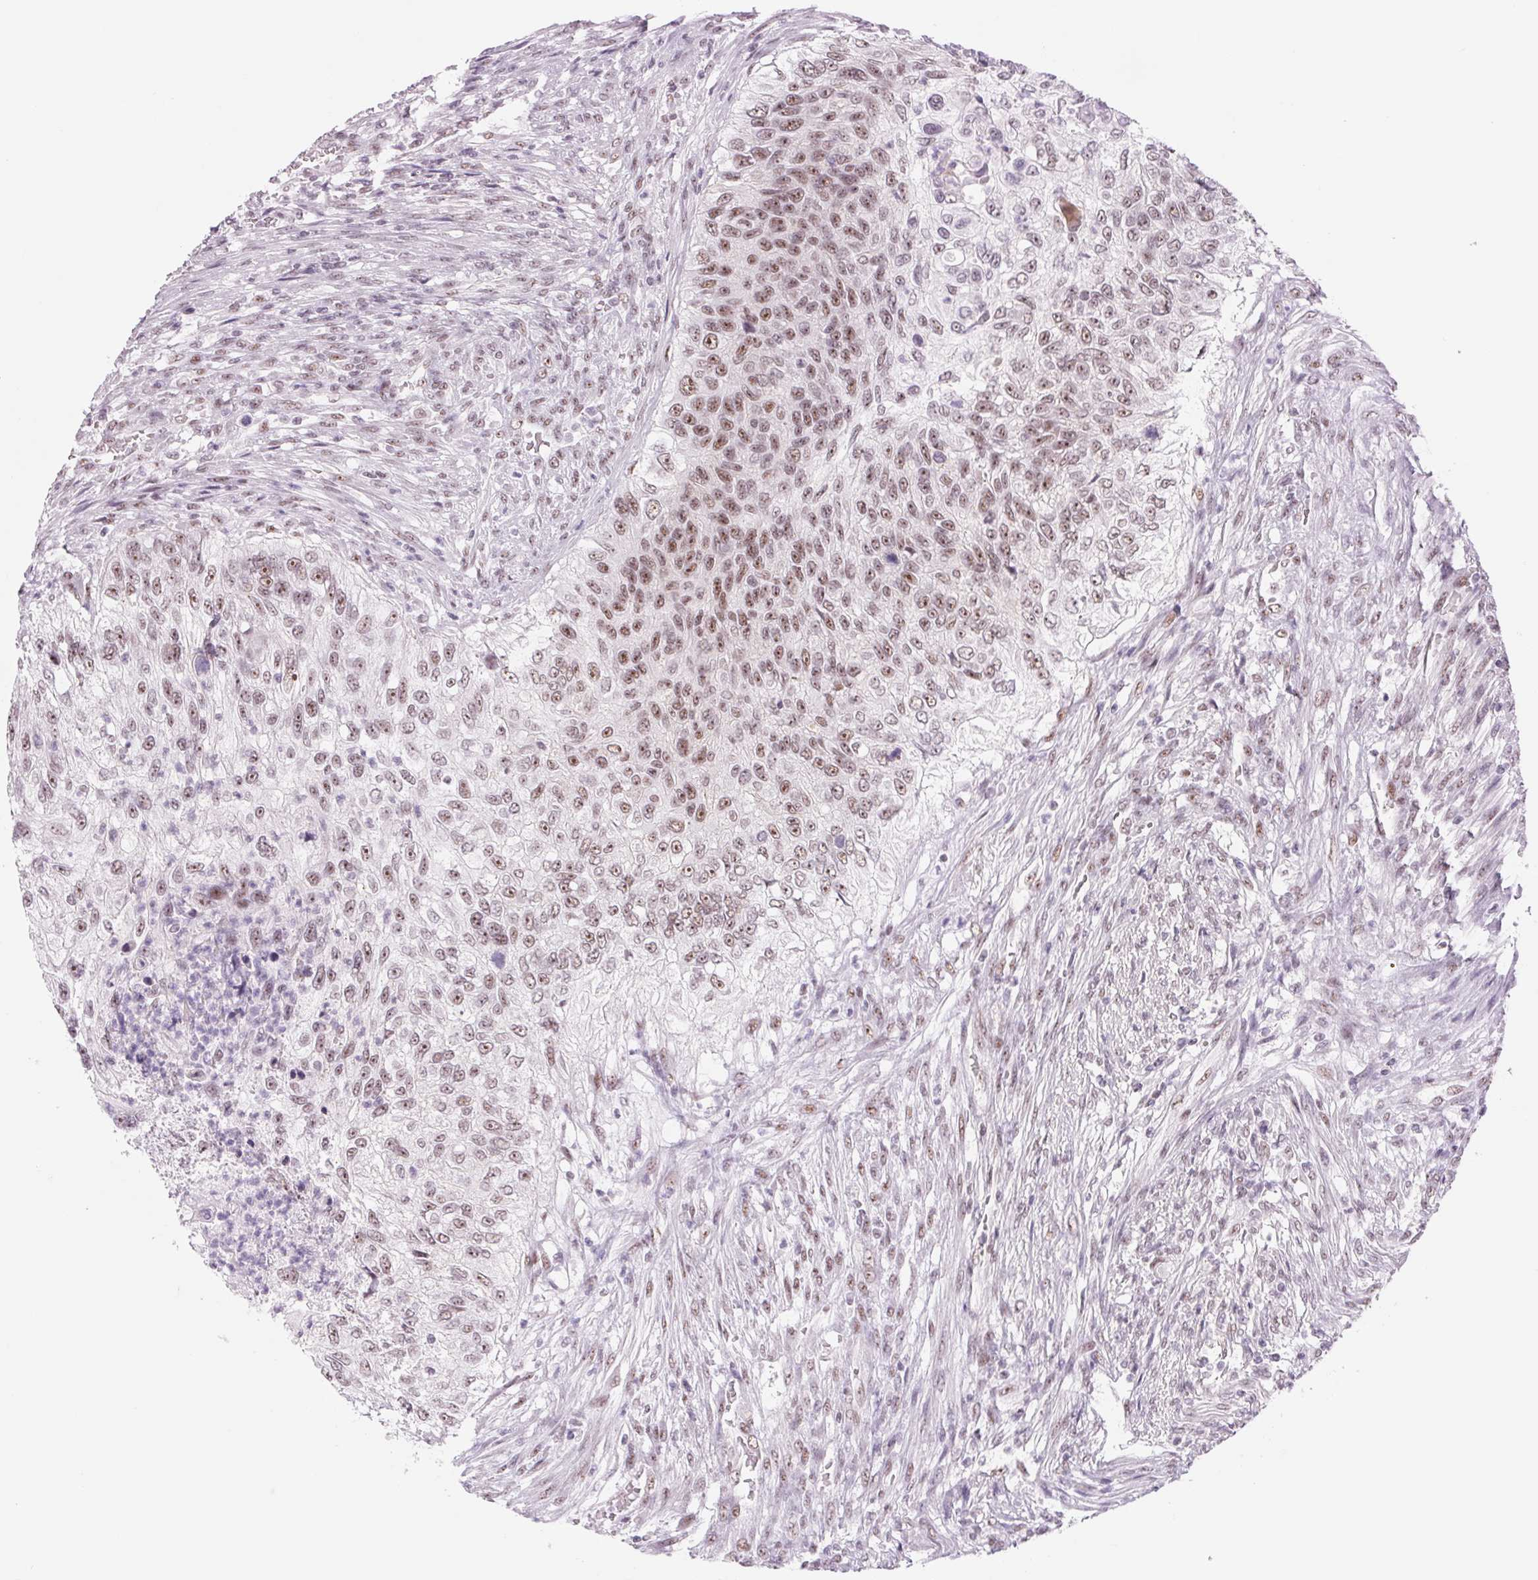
{"staining": {"intensity": "moderate", "quantity": "25%-75%", "location": "nuclear"}, "tissue": "urothelial cancer", "cell_type": "Tumor cells", "image_type": "cancer", "snomed": [{"axis": "morphology", "description": "Urothelial carcinoma, High grade"}, {"axis": "topography", "description": "Urinary bladder"}], "caption": "Approximately 25%-75% of tumor cells in human urothelial carcinoma (high-grade) demonstrate moderate nuclear protein staining as visualized by brown immunohistochemical staining.", "gene": "ZC3H14", "patient": {"sex": "female", "age": 60}}